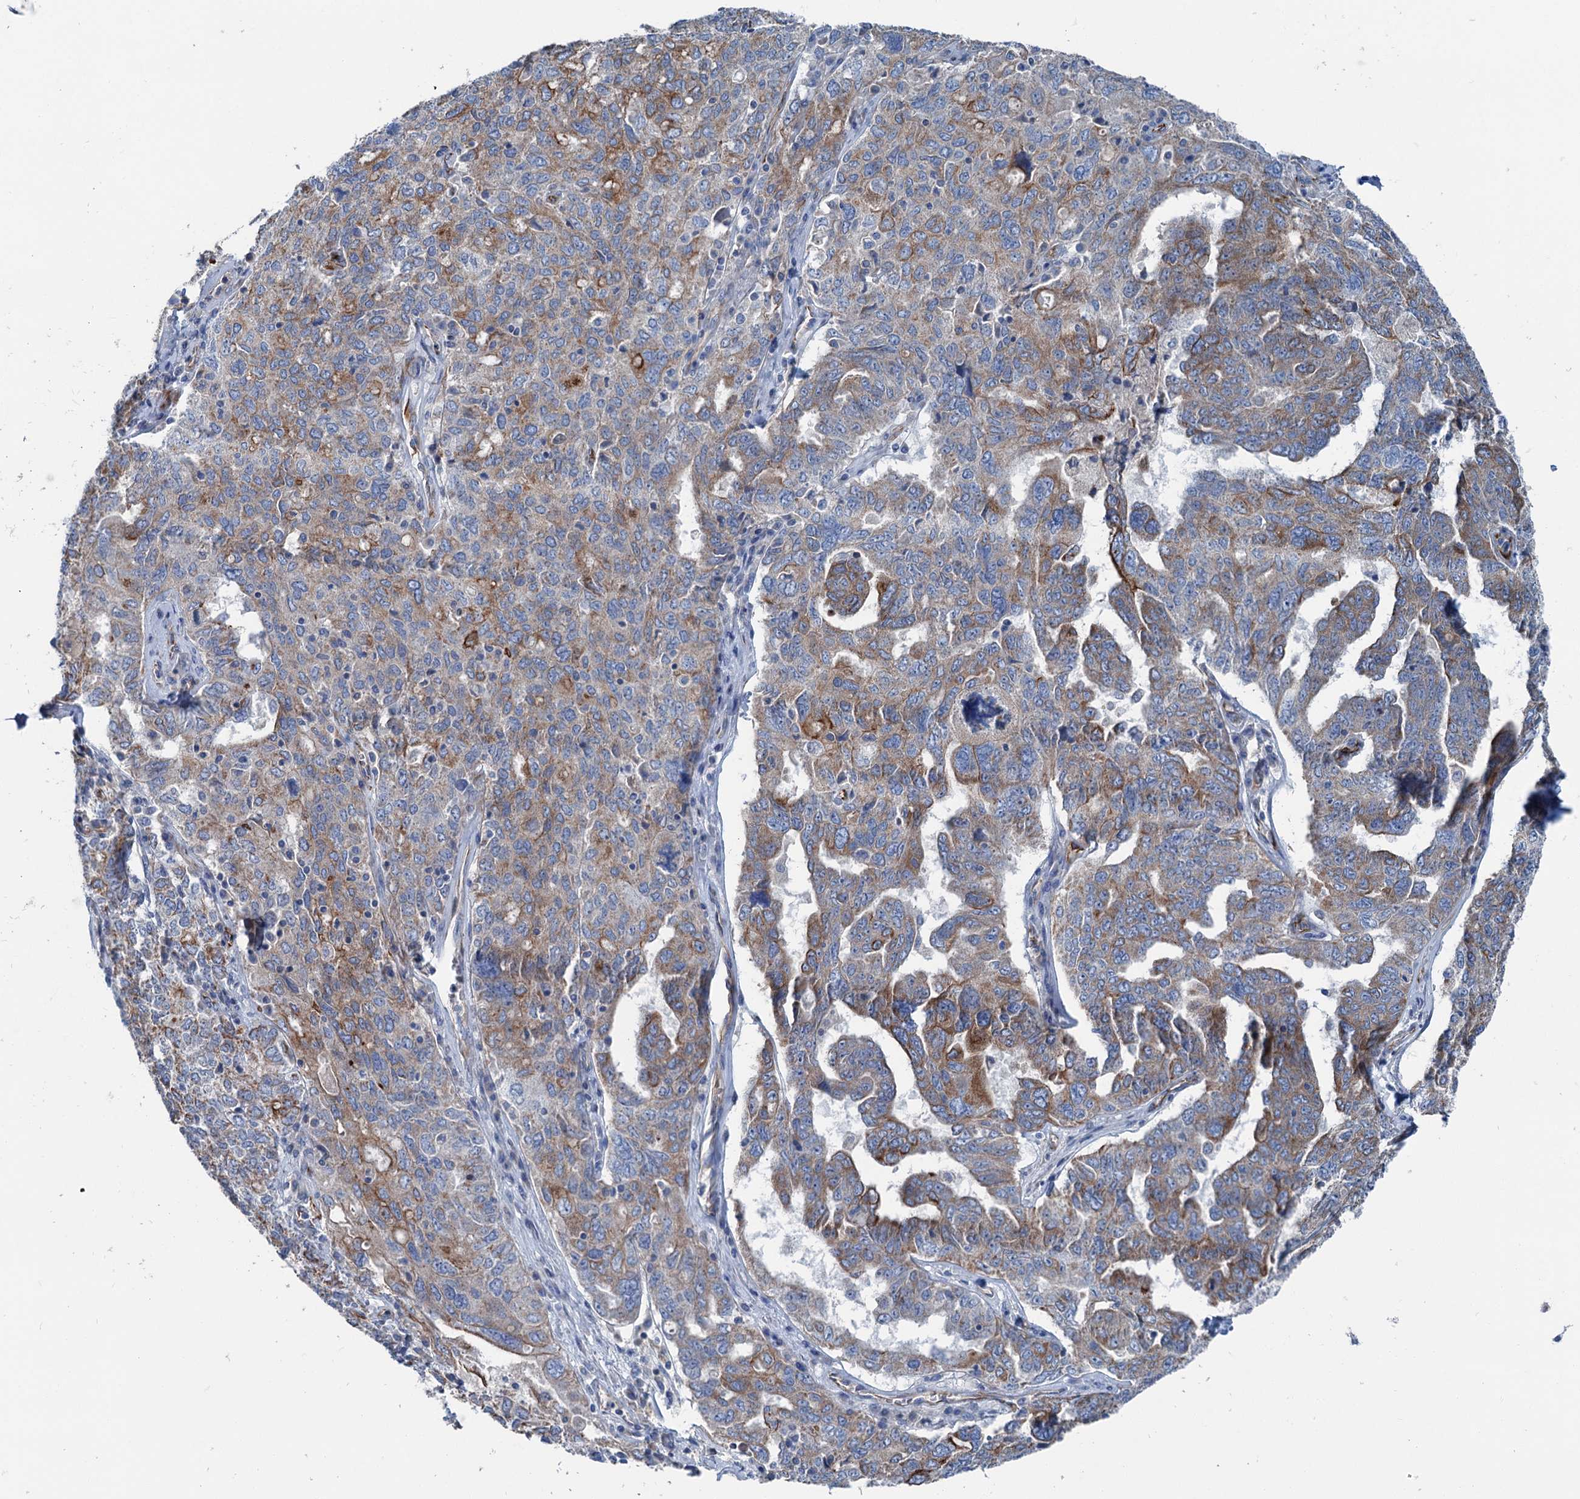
{"staining": {"intensity": "moderate", "quantity": "25%-75%", "location": "cytoplasmic/membranous"}, "tissue": "ovarian cancer", "cell_type": "Tumor cells", "image_type": "cancer", "snomed": [{"axis": "morphology", "description": "Carcinoma, endometroid"}, {"axis": "topography", "description": "Ovary"}], "caption": "Immunohistochemical staining of endometroid carcinoma (ovarian) displays medium levels of moderate cytoplasmic/membranous protein staining in approximately 25%-75% of tumor cells.", "gene": "CALCOCO1", "patient": {"sex": "female", "age": 62}}